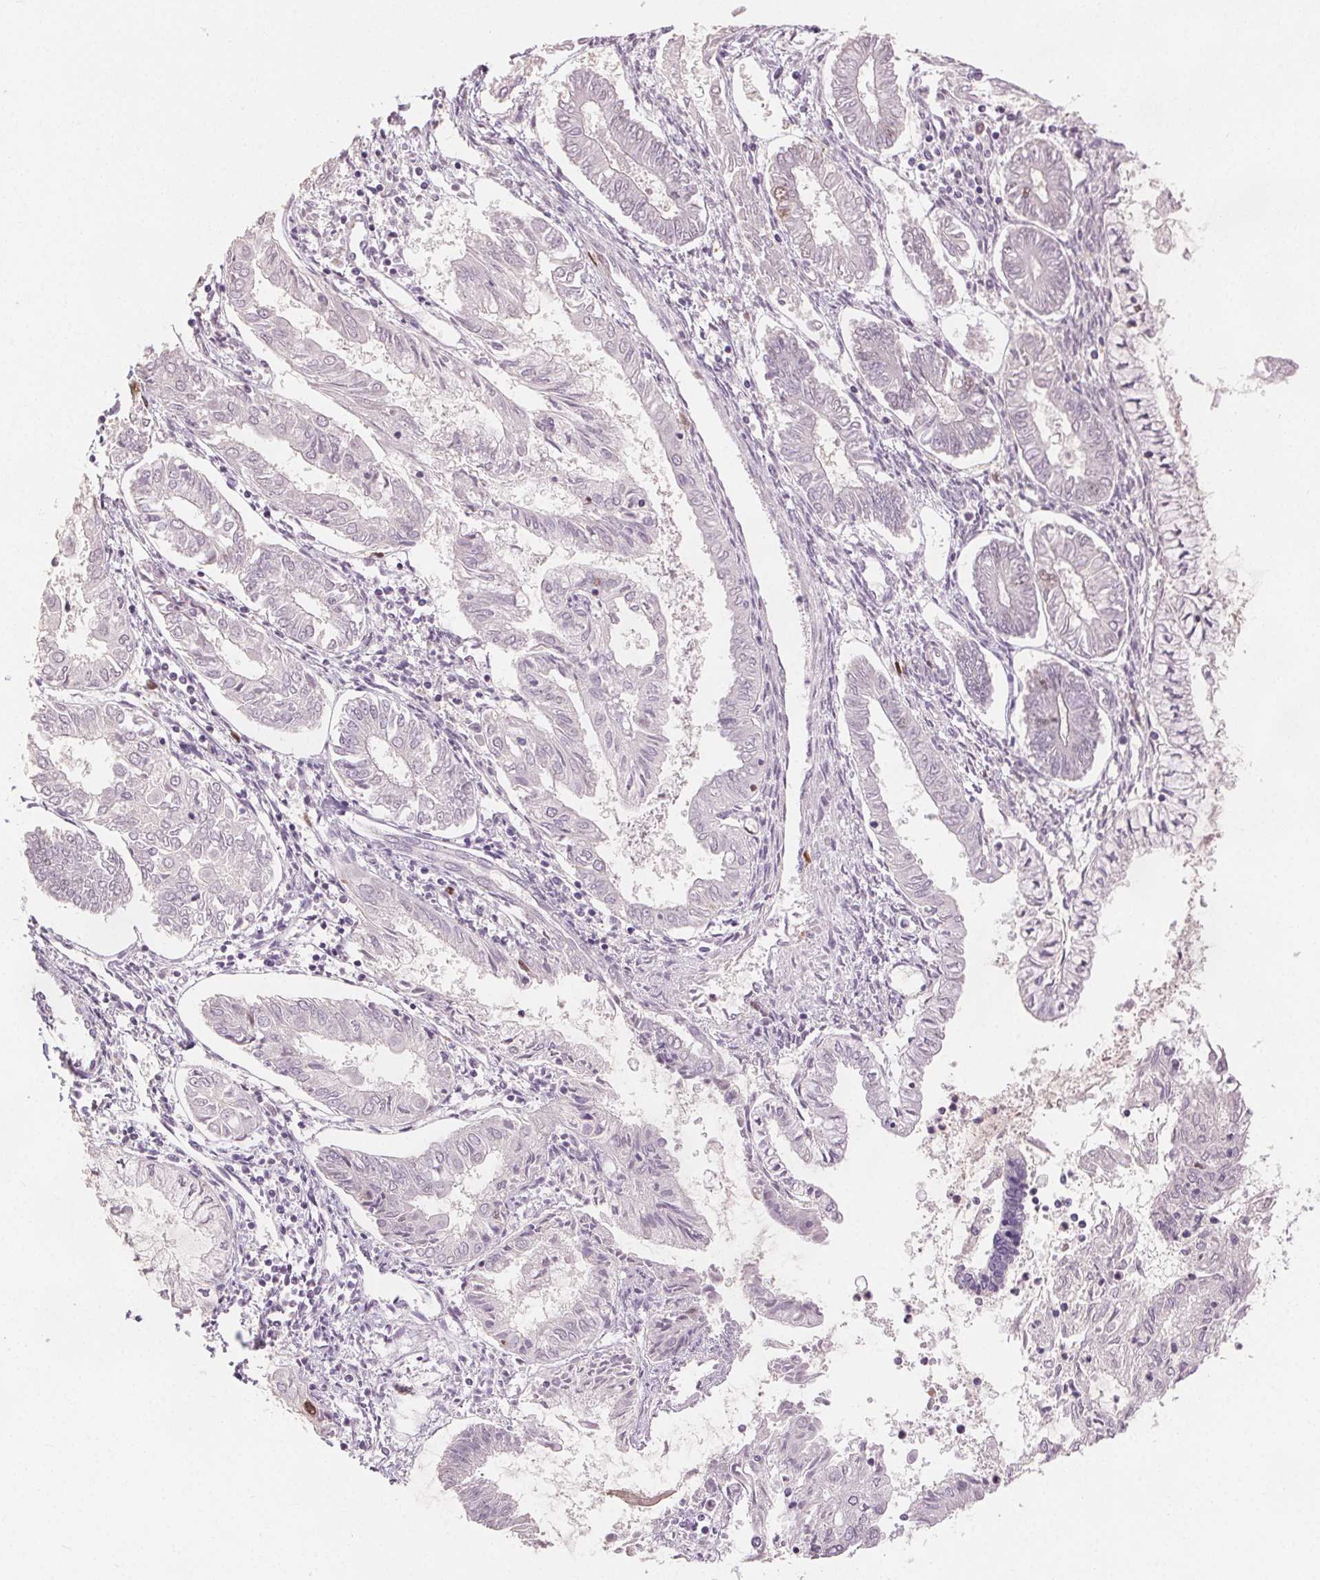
{"staining": {"intensity": "moderate", "quantity": "<25%", "location": "nuclear"}, "tissue": "endometrial cancer", "cell_type": "Tumor cells", "image_type": "cancer", "snomed": [{"axis": "morphology", "description": "Adenocarcinoma, NOS"}, {"axis": "topography", "description": "Endometrium"}], "caption": "Moderate nuclear expression for a protein is appreciated in approximately <25% of tumor cells of endometrial adenocarcinoma using immunohistochemistry.", "gene": "ANLN", "patient": {"sex": "female", "age": 68}}